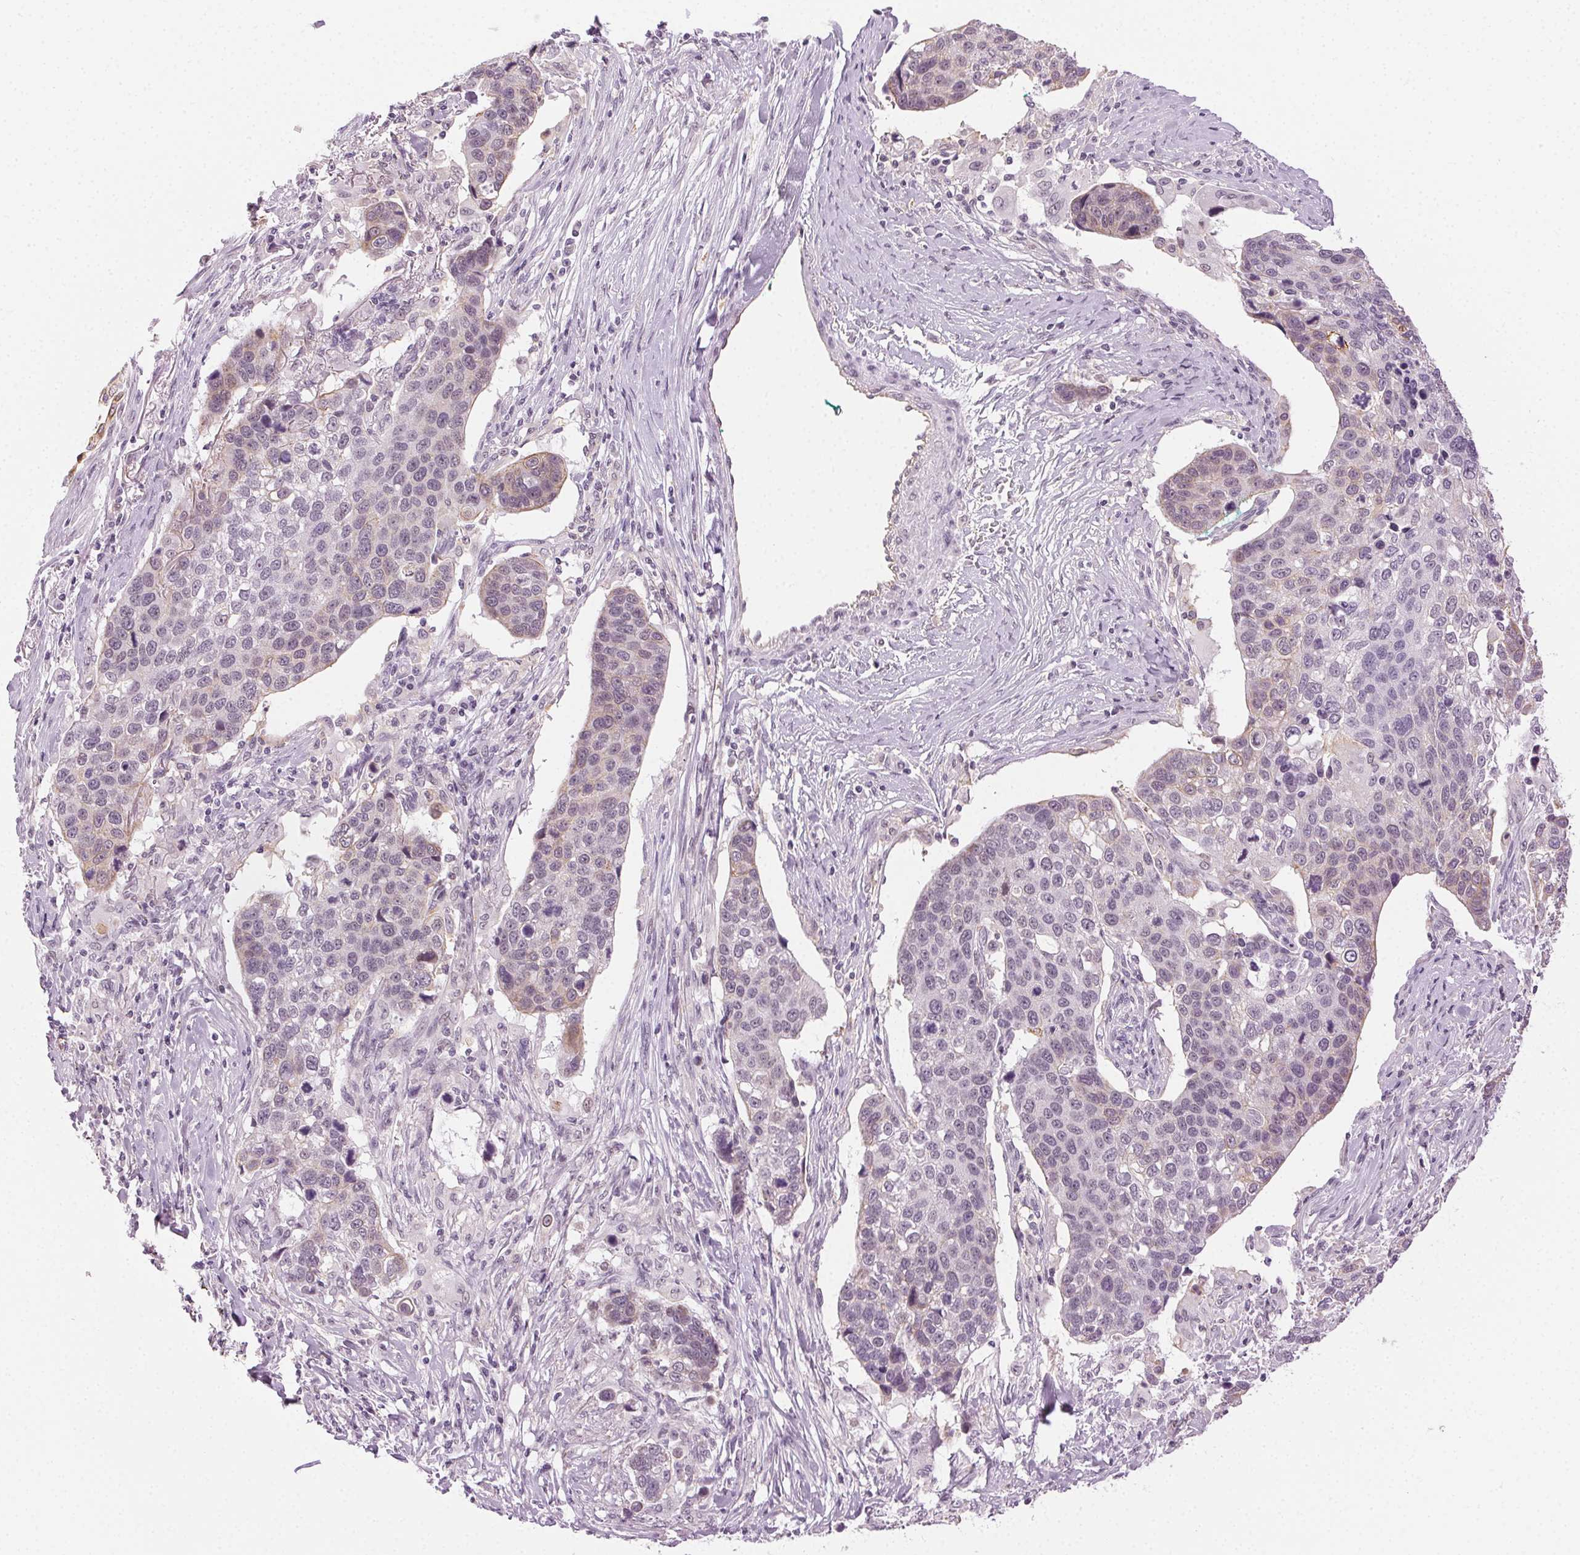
{"staining": {"intensity": "negative", "quantity": "none", "location": "none"}, "tissue": "lung cancer", "cell_type": "Tumor cells", "image_type": "cancer", "snomed": [{"axis": "morphology", "description": "Squamous cell carcinoma, NOS"}, {"axis": "topography", "description": "Lymph node"}, {"axis": "topography", "description": "Lung"}], "caption": "This is an IHC histopathology image of human lung squamous cell carcinoma. There is no staining in tumor cells.", "gene": "AIF1L", "patient": {"sex": "male", "age": 61}}